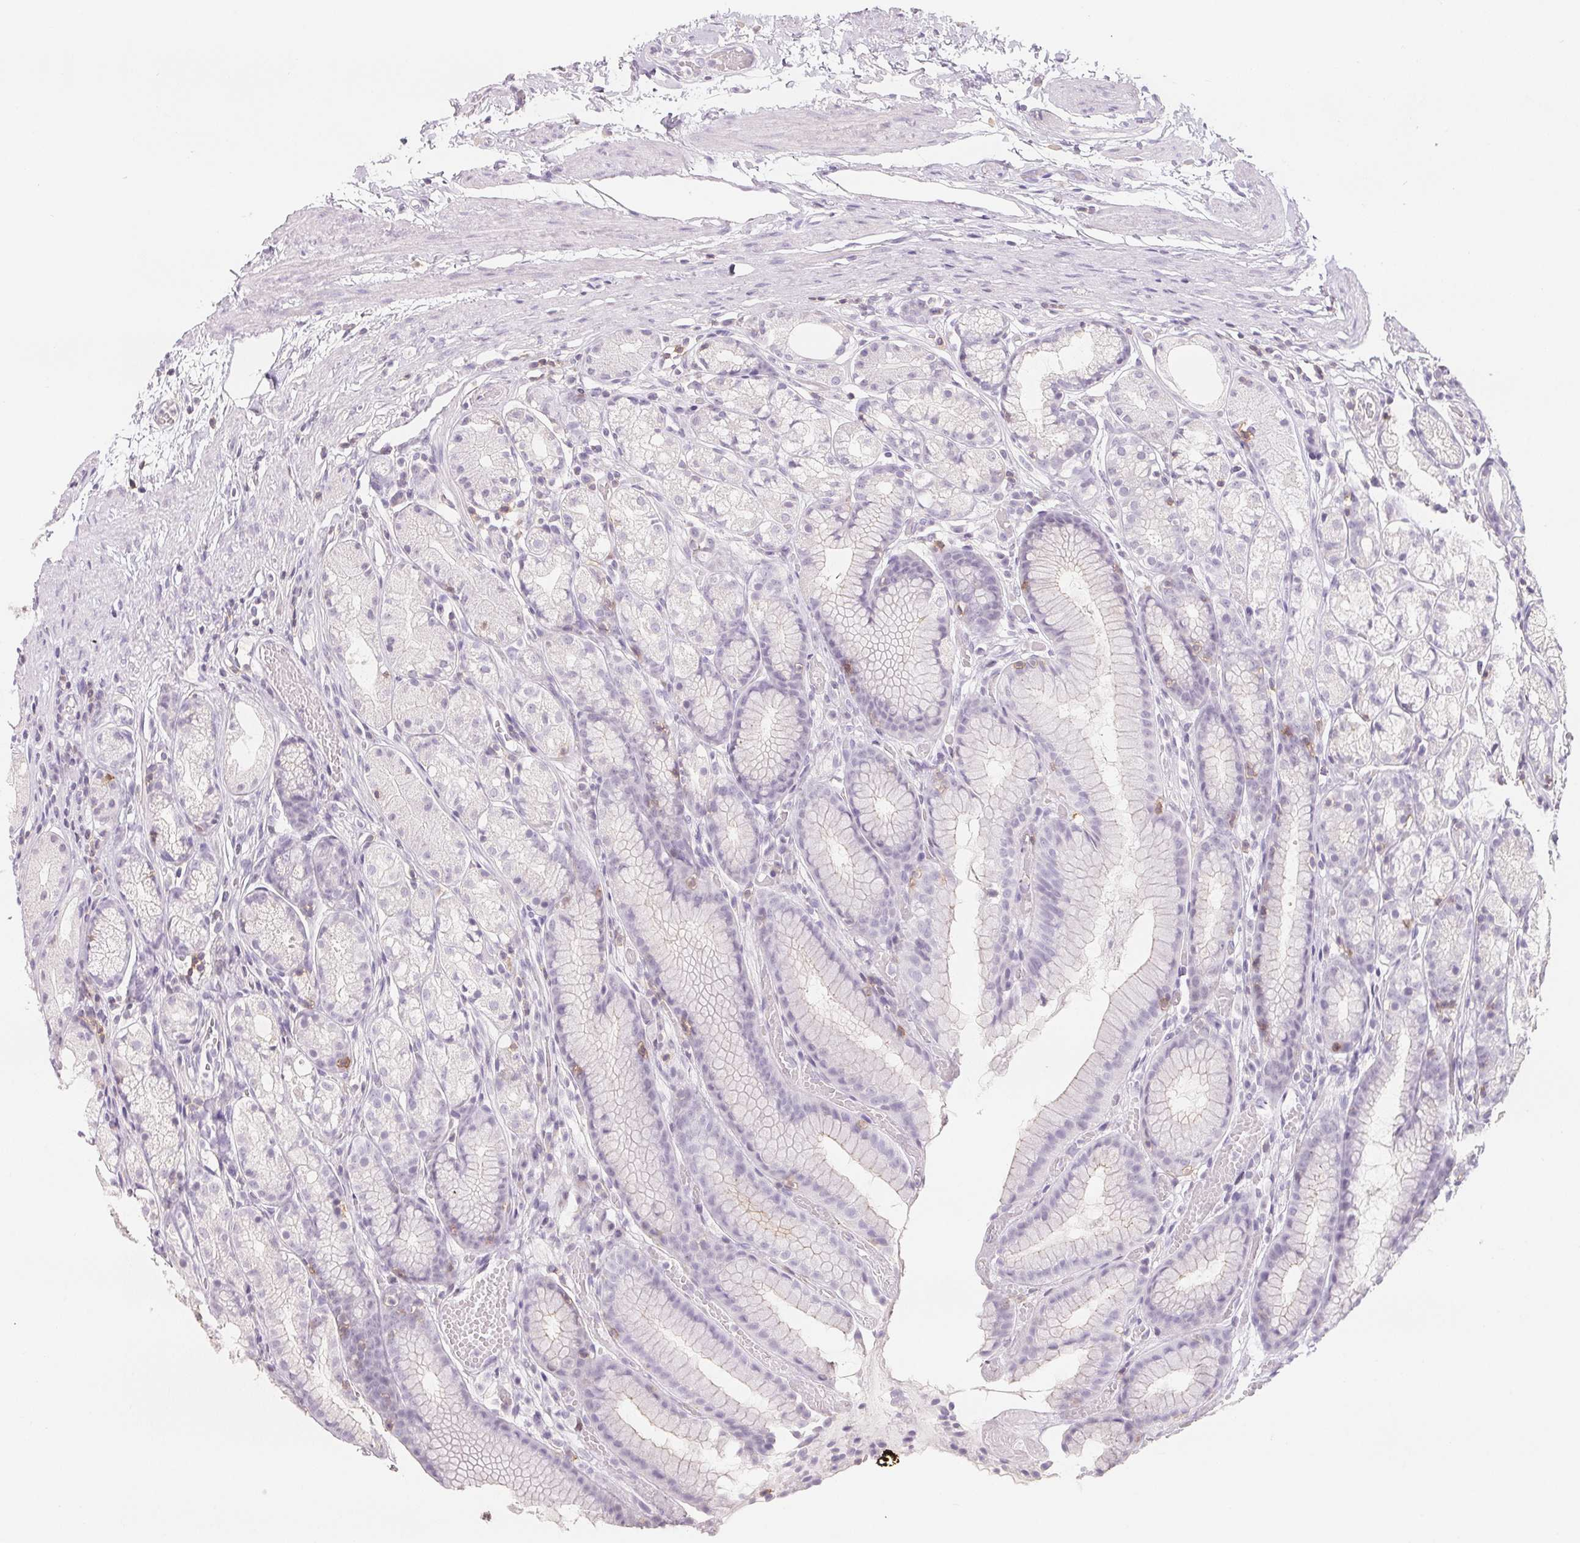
{"staining": {"intensity": "negative", "quantity": "none", "location": "none"}, "tissue": "stomach", "cell_type": "Glandular cells", "image_type": "normal", "snomed": [{"axis": "morphology", "description": "Normal tissue, NOS"}, {"axis": "topography", "description": "Stomach"}], "caption": "Stomach was stained to show a protein in brown. There is no significant positivity in glandular cells. (IHC, brightfield microscopy, high magnification).", "gene": "CD69", "patient": {"sex": "male", "age": 70}}